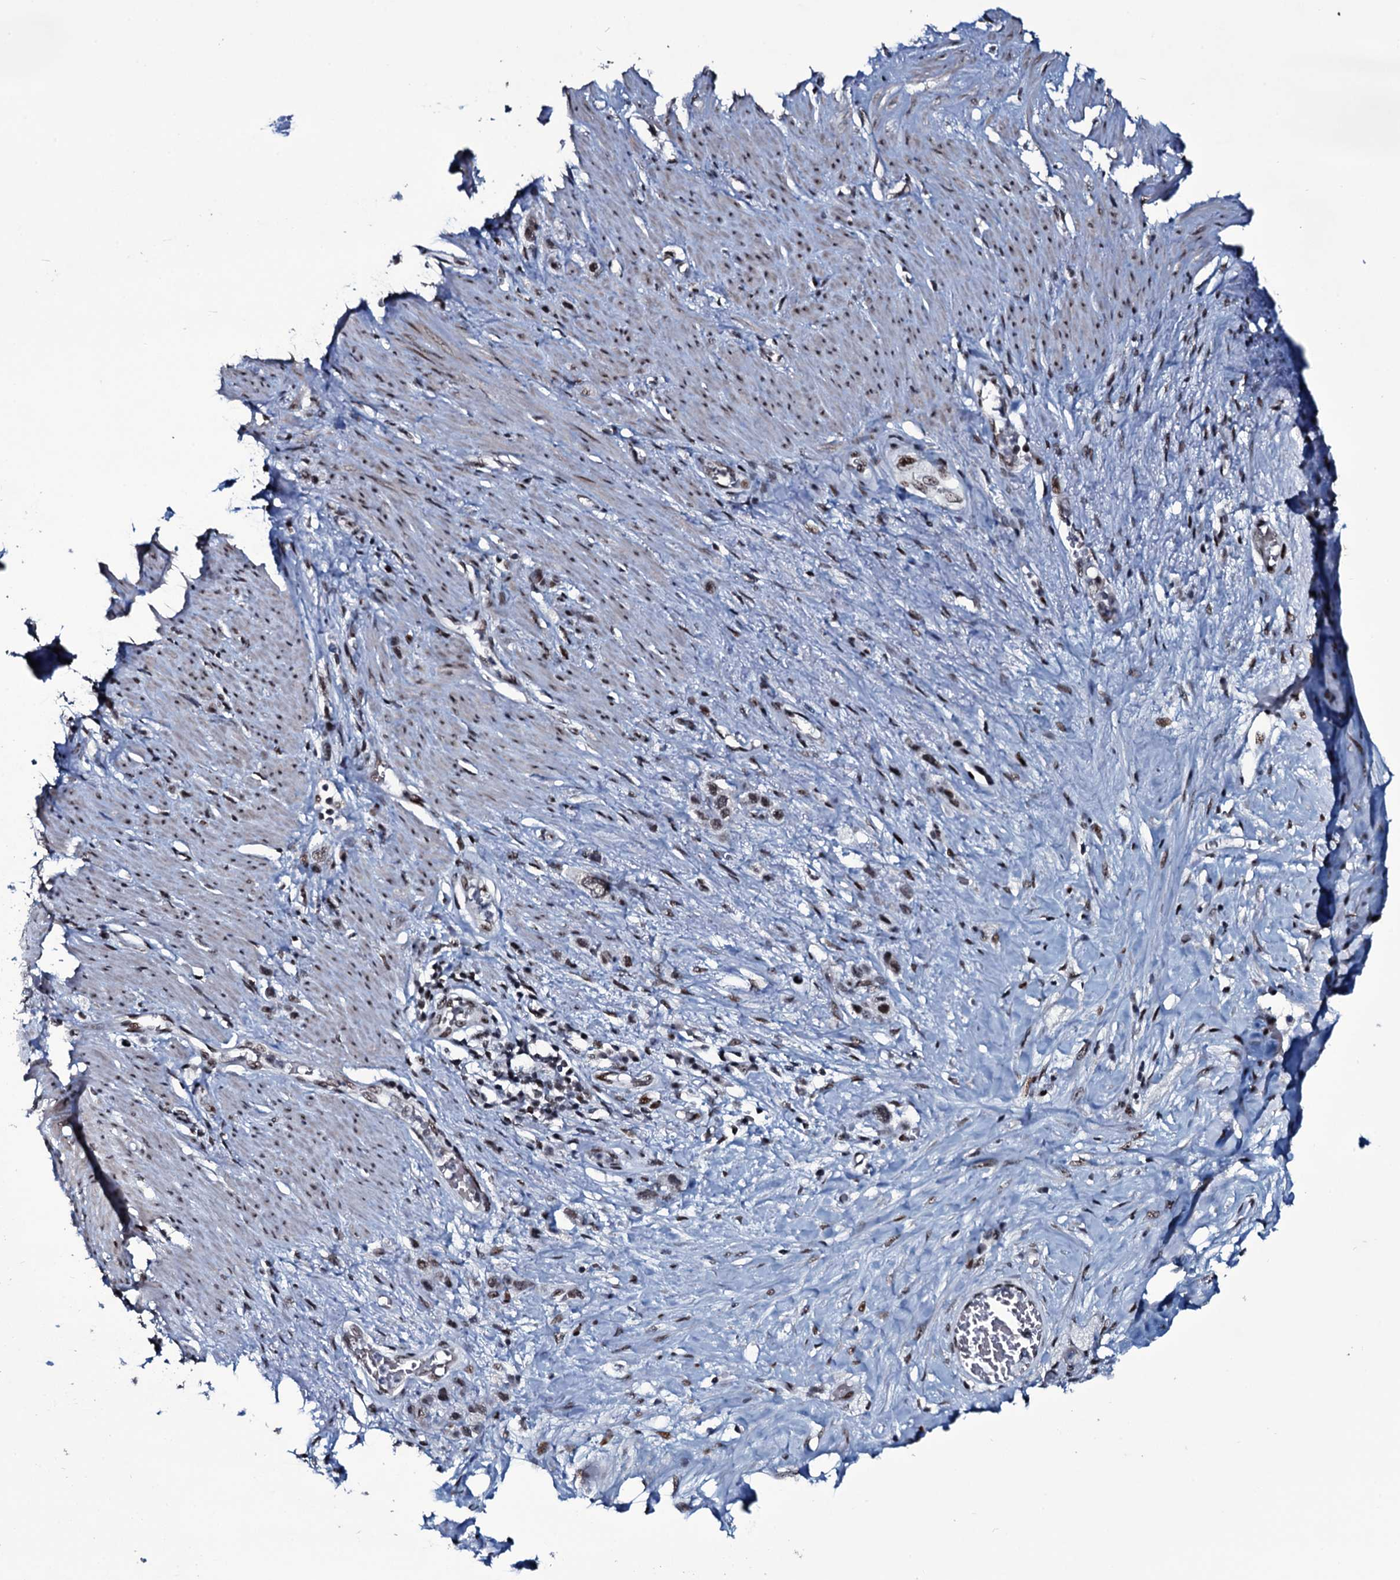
{"staining": {"intensity": "moderate", "quantity": ">75%", "location": "nuclear"}, "tissue": "stomach cancer", "cell_type": "Tumor cells", "image_type": "cancer", "snomed": [{"axis": "morphology", "description": "Adenocarcinoma, NOS"}, {"axis": "morphology", "description": "Adenocarcinoma, High grade"}, {"axis": "topography", "description": "Stomach, upper"}, {"axis": "topography", "description": "Stomach, lower"}], "caption": "Stomach cancer (adenocarcinoma) was stained to show a protein in brown. There is medium levels of moderate nuclear staining in approximately >75% of tumor cells. The staining was performed using DAB to visualize the protein expression in brown, while the nuclei were stained in blue with hematoxylin (Magnification: 20x).", "gene": "ZMIZ2", "patient": {"sex": "female", "age": 65}}